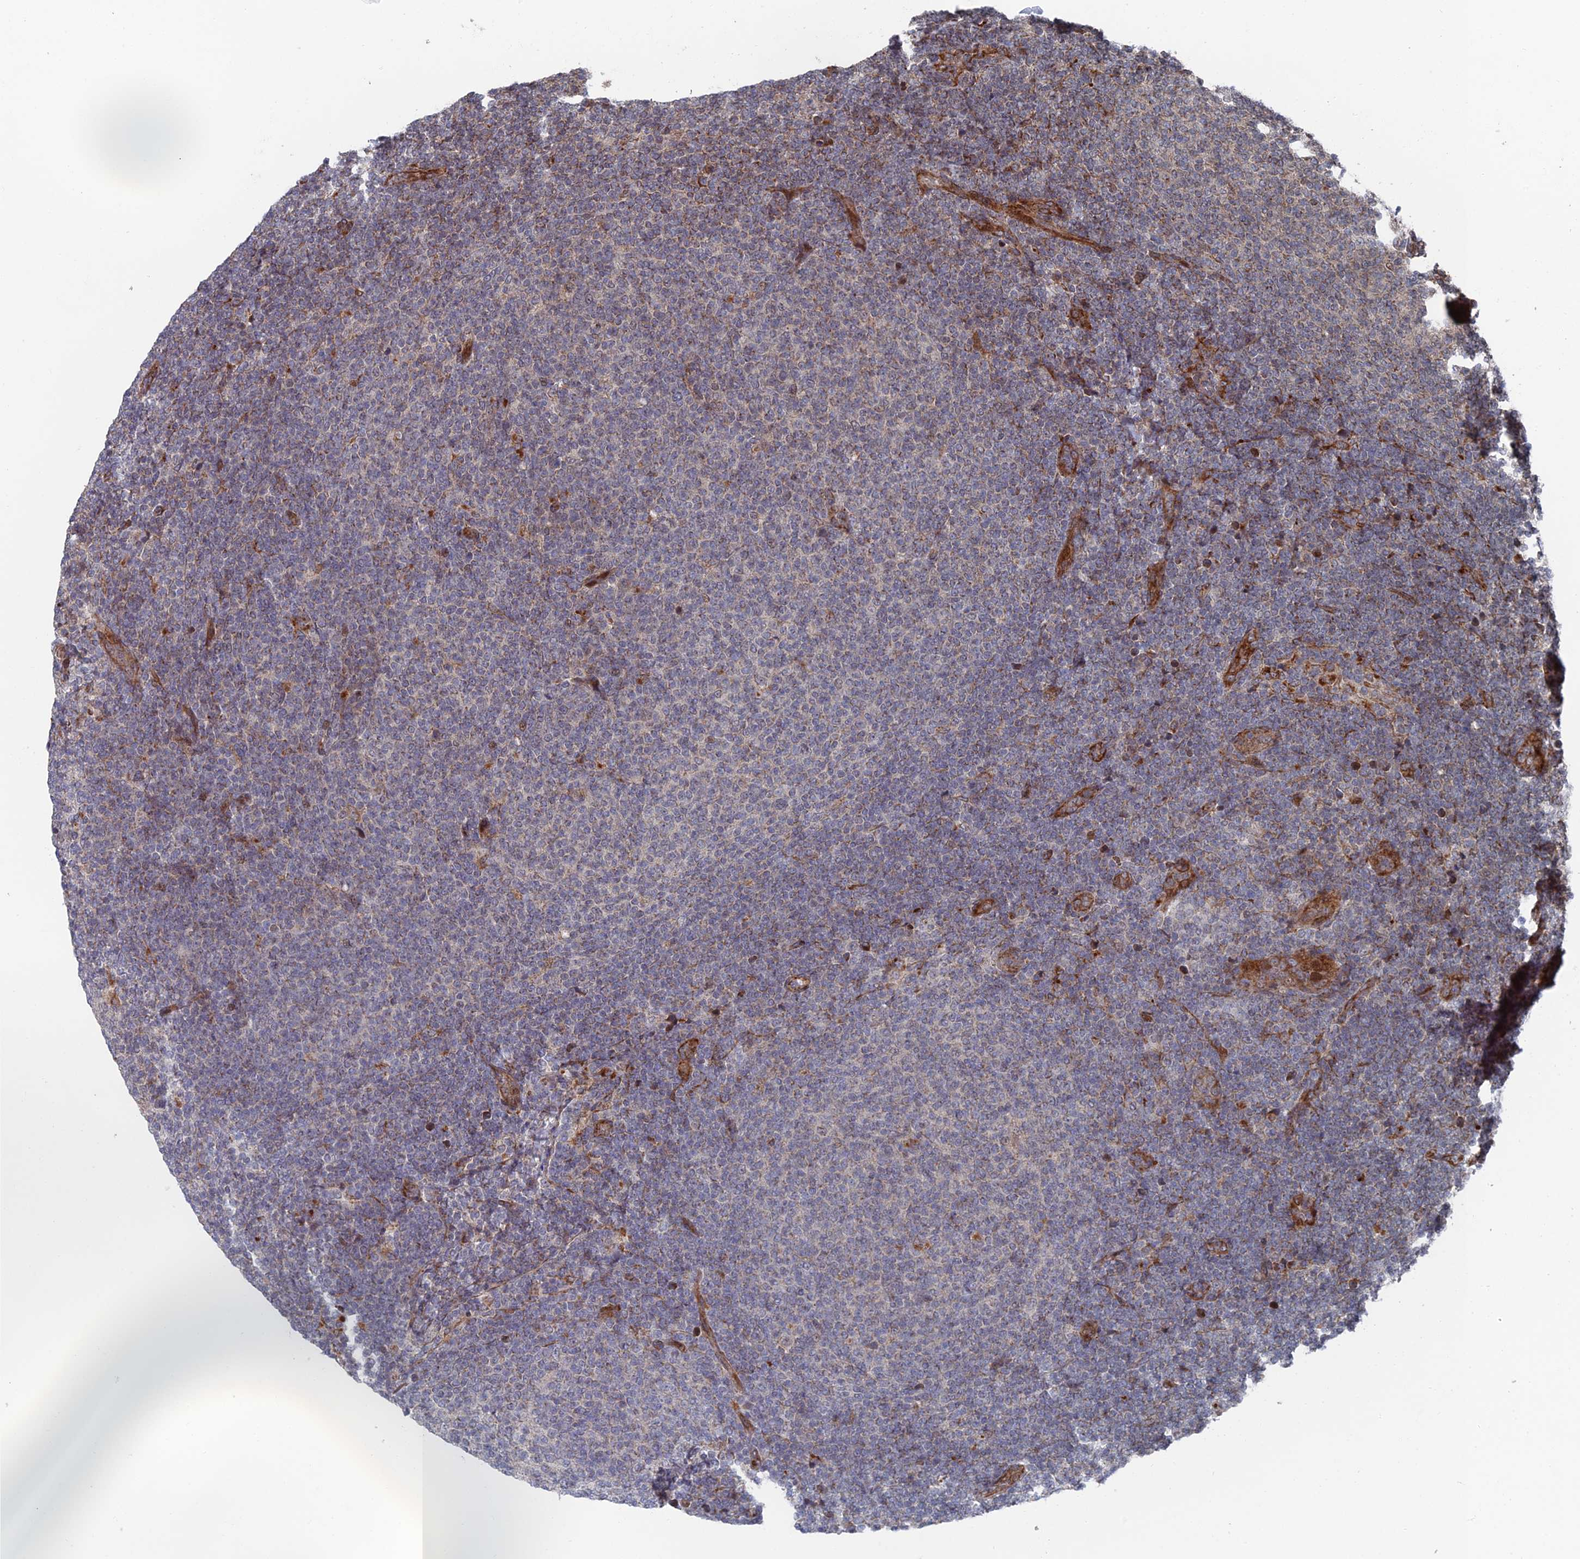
{"staining": {"intensity": "negative", "quantity": "none", "location": "none"}, "tissue": "lymphoma", "cell_type": "Tumor cells", "image_type": "cancer", "snomed": [{"axis": "morphology", "description": "Malignant lymphoma, non-Hodgkin's type, Low grade"}, {"axis": "topography", "description": "Lymph node"}], "caption": "The photomicrograph shows no significant staining in tumor cells of lymphoma.", "gene": "GTF2IRD1", "patient": {"sex": "male", "age": 66}}